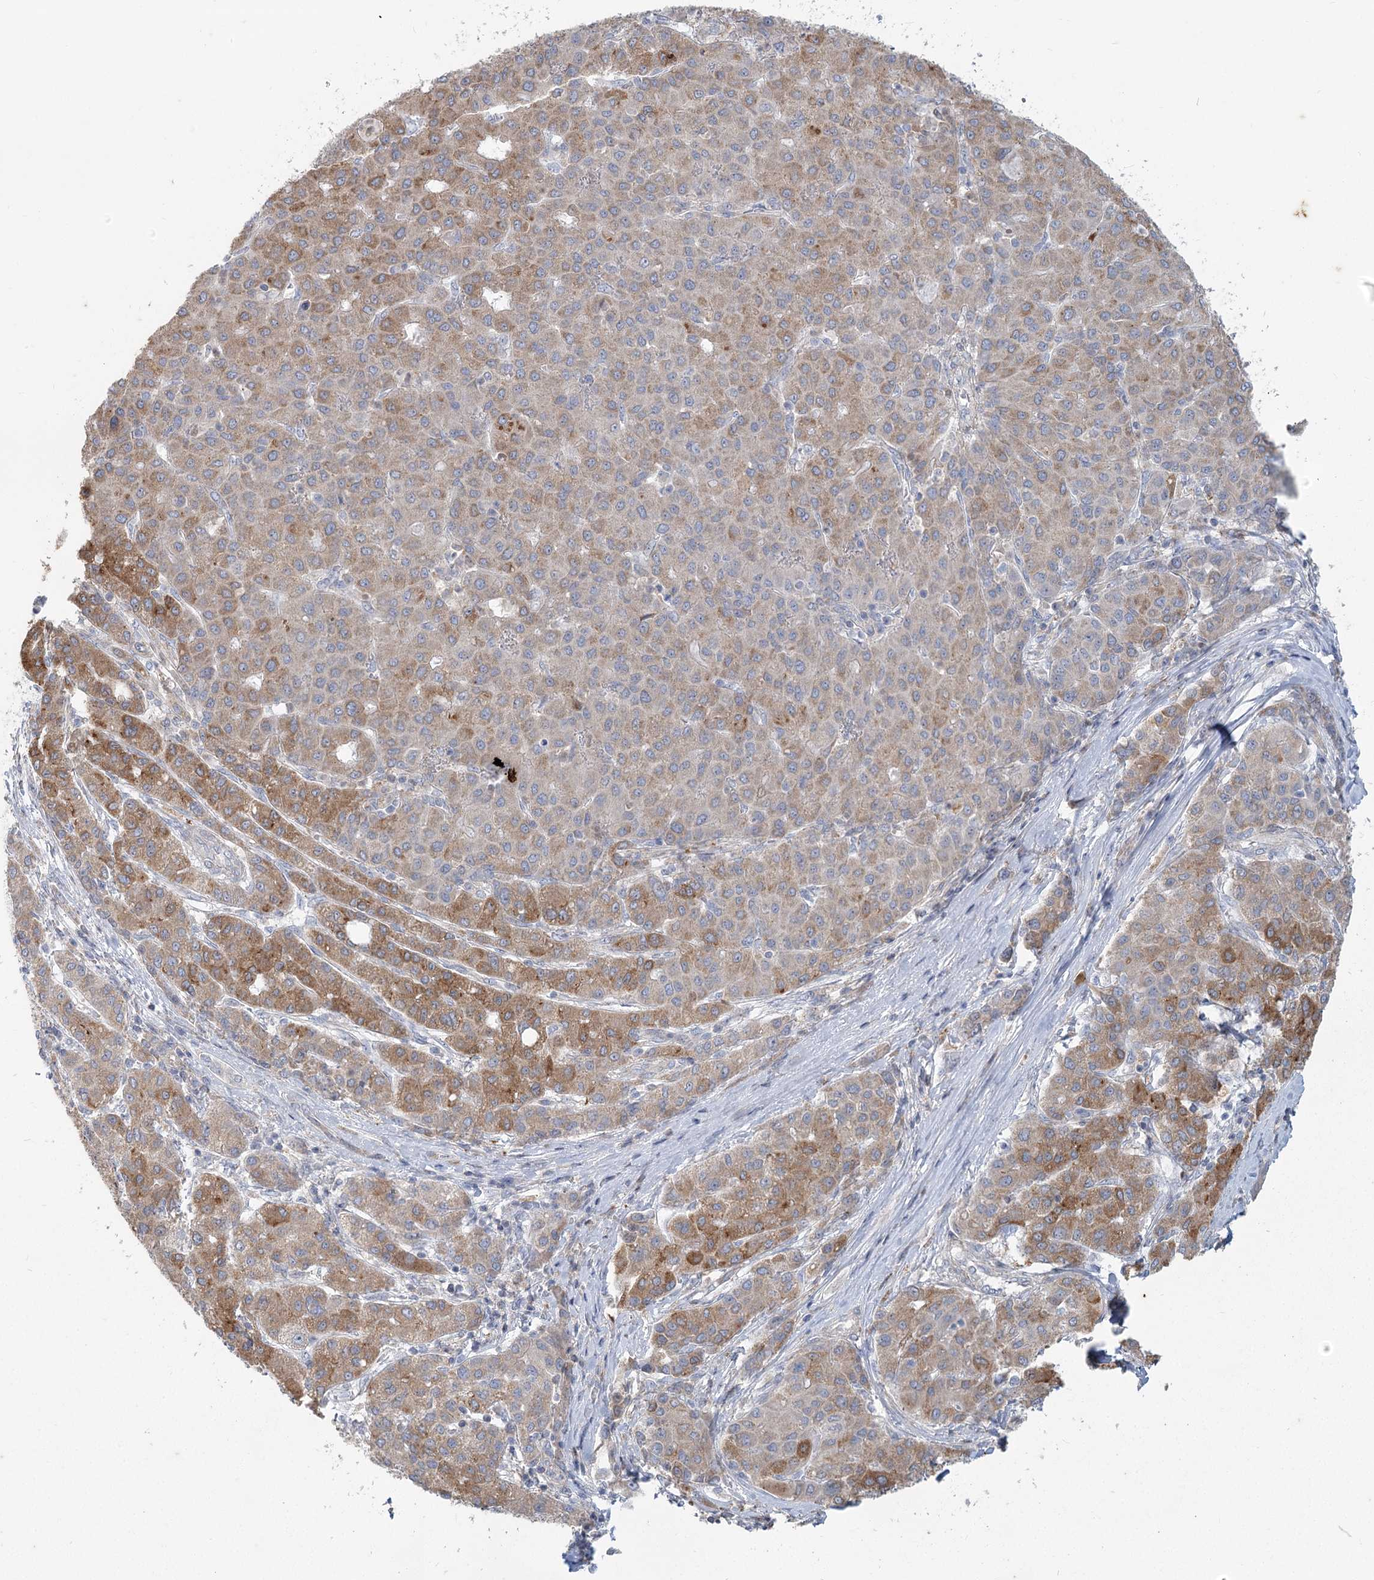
{"staining": {"intensity": "moderate", "quantity": "25%-75%", "location": "cytoplasmic/membranous"}, "tissue": "liver cancer", "cell_type": "Tumor cells", "image_type": "cancer", "snomed": [{"axis": "morphology", "description": "Carcinoma, Hepatocellular, NOS"}, {"axis": "topography", "description": "Liver"}], "caption": "An IHC histopathology image of neoplastic tissue is shown. Protein staining in brown labels moderate cytoplasmic/membranous positivity in liver hepatocellular carcinoma within tumor cells.", "gene": "MTG1", "patient": {"sex": "male", "age": 65}}